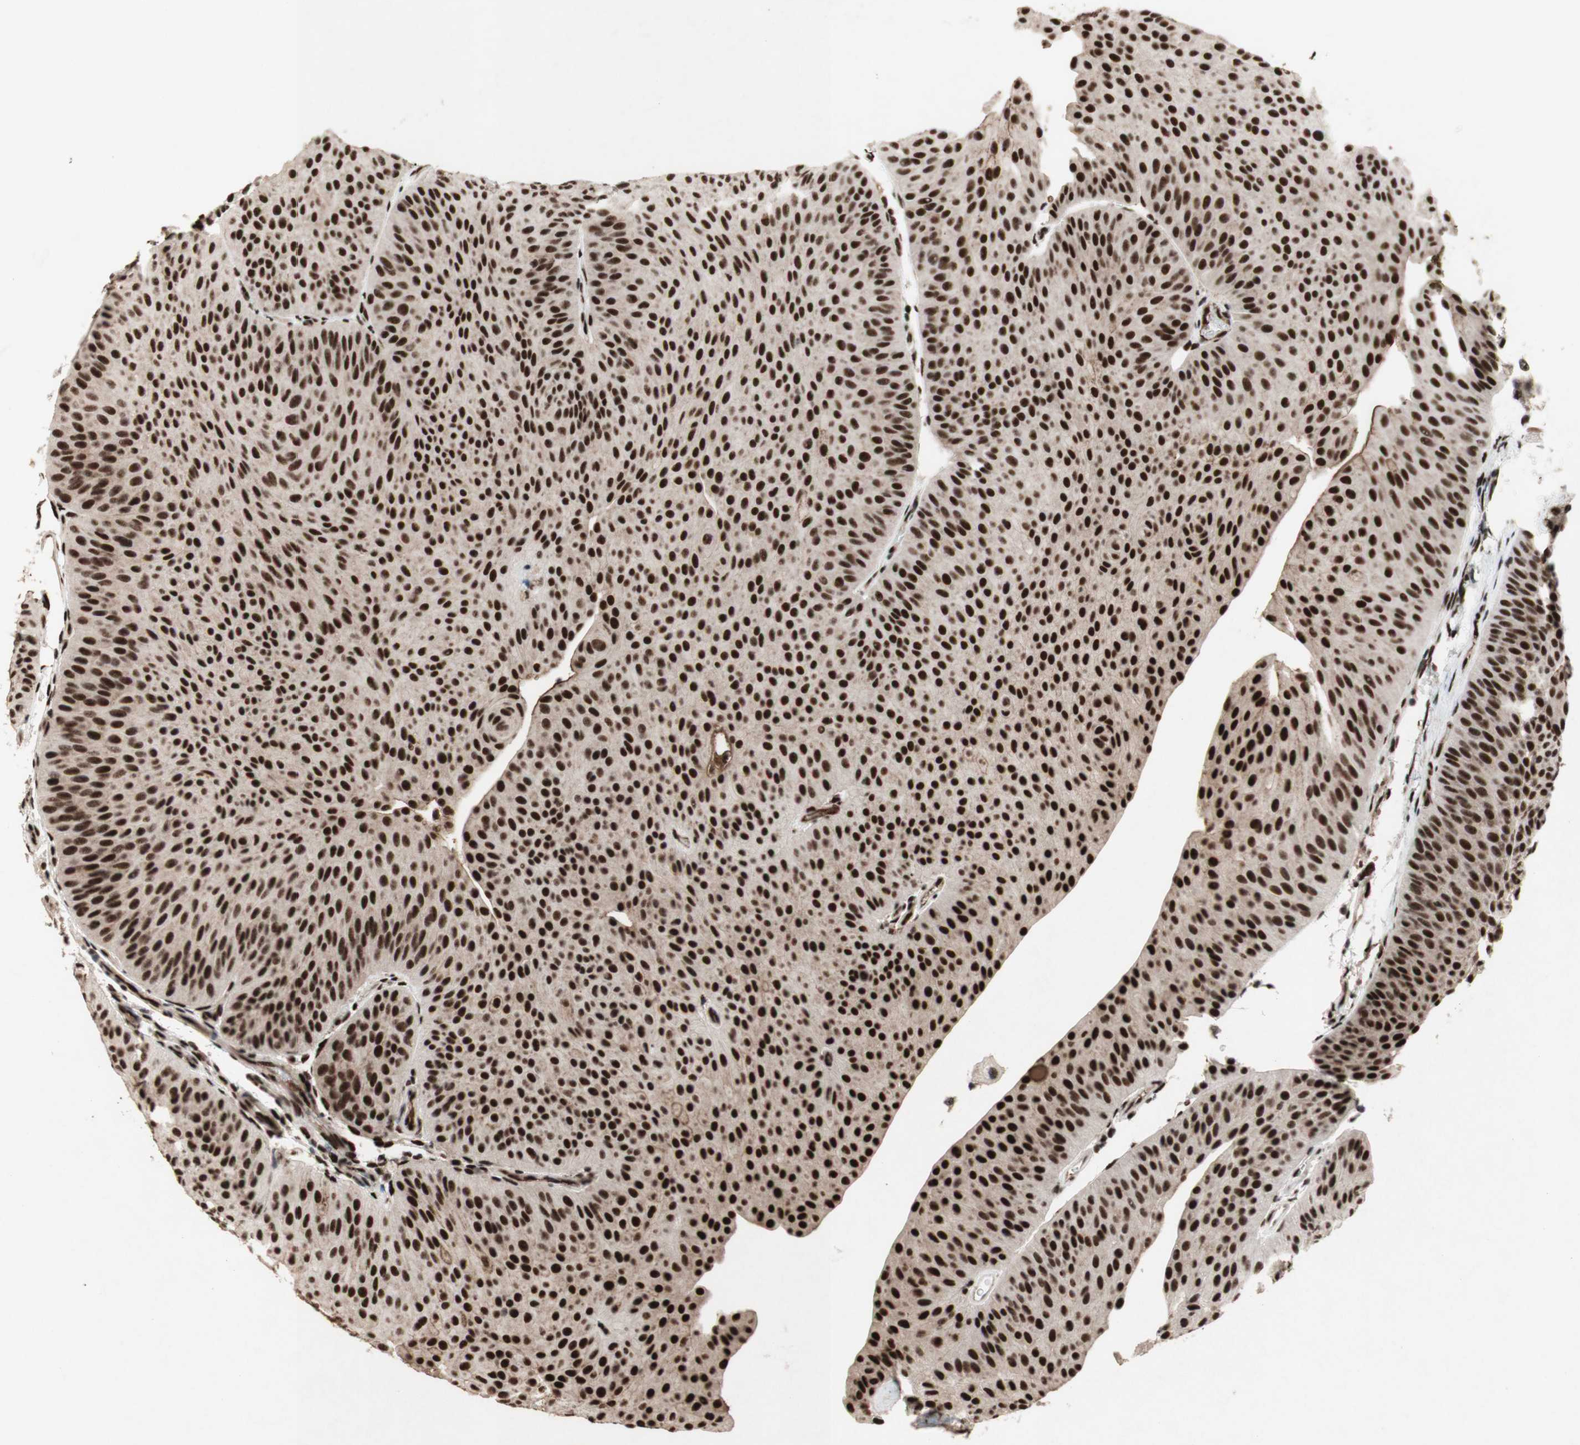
{"staining": {"intensity": "strong", "quantity": ">75%", "location": "nuclear"}, "tissue": "urothelial cancer", "cell_type": "Tumor cells", "image_type": "cancer", "snomed": [{"axis": "morphology", "description": "Urothelial carcinoma, Low grade"}, {"axis": "topography", "description": "Urinary bladder"}], "caption": "Immunohistochemical staining of urothelial cancer displays high levels of strong nuclear protein staining in approximately >75% of tumor cells.", "gene": "TLE1", "patient": {"sex": "female", "age": 60}}